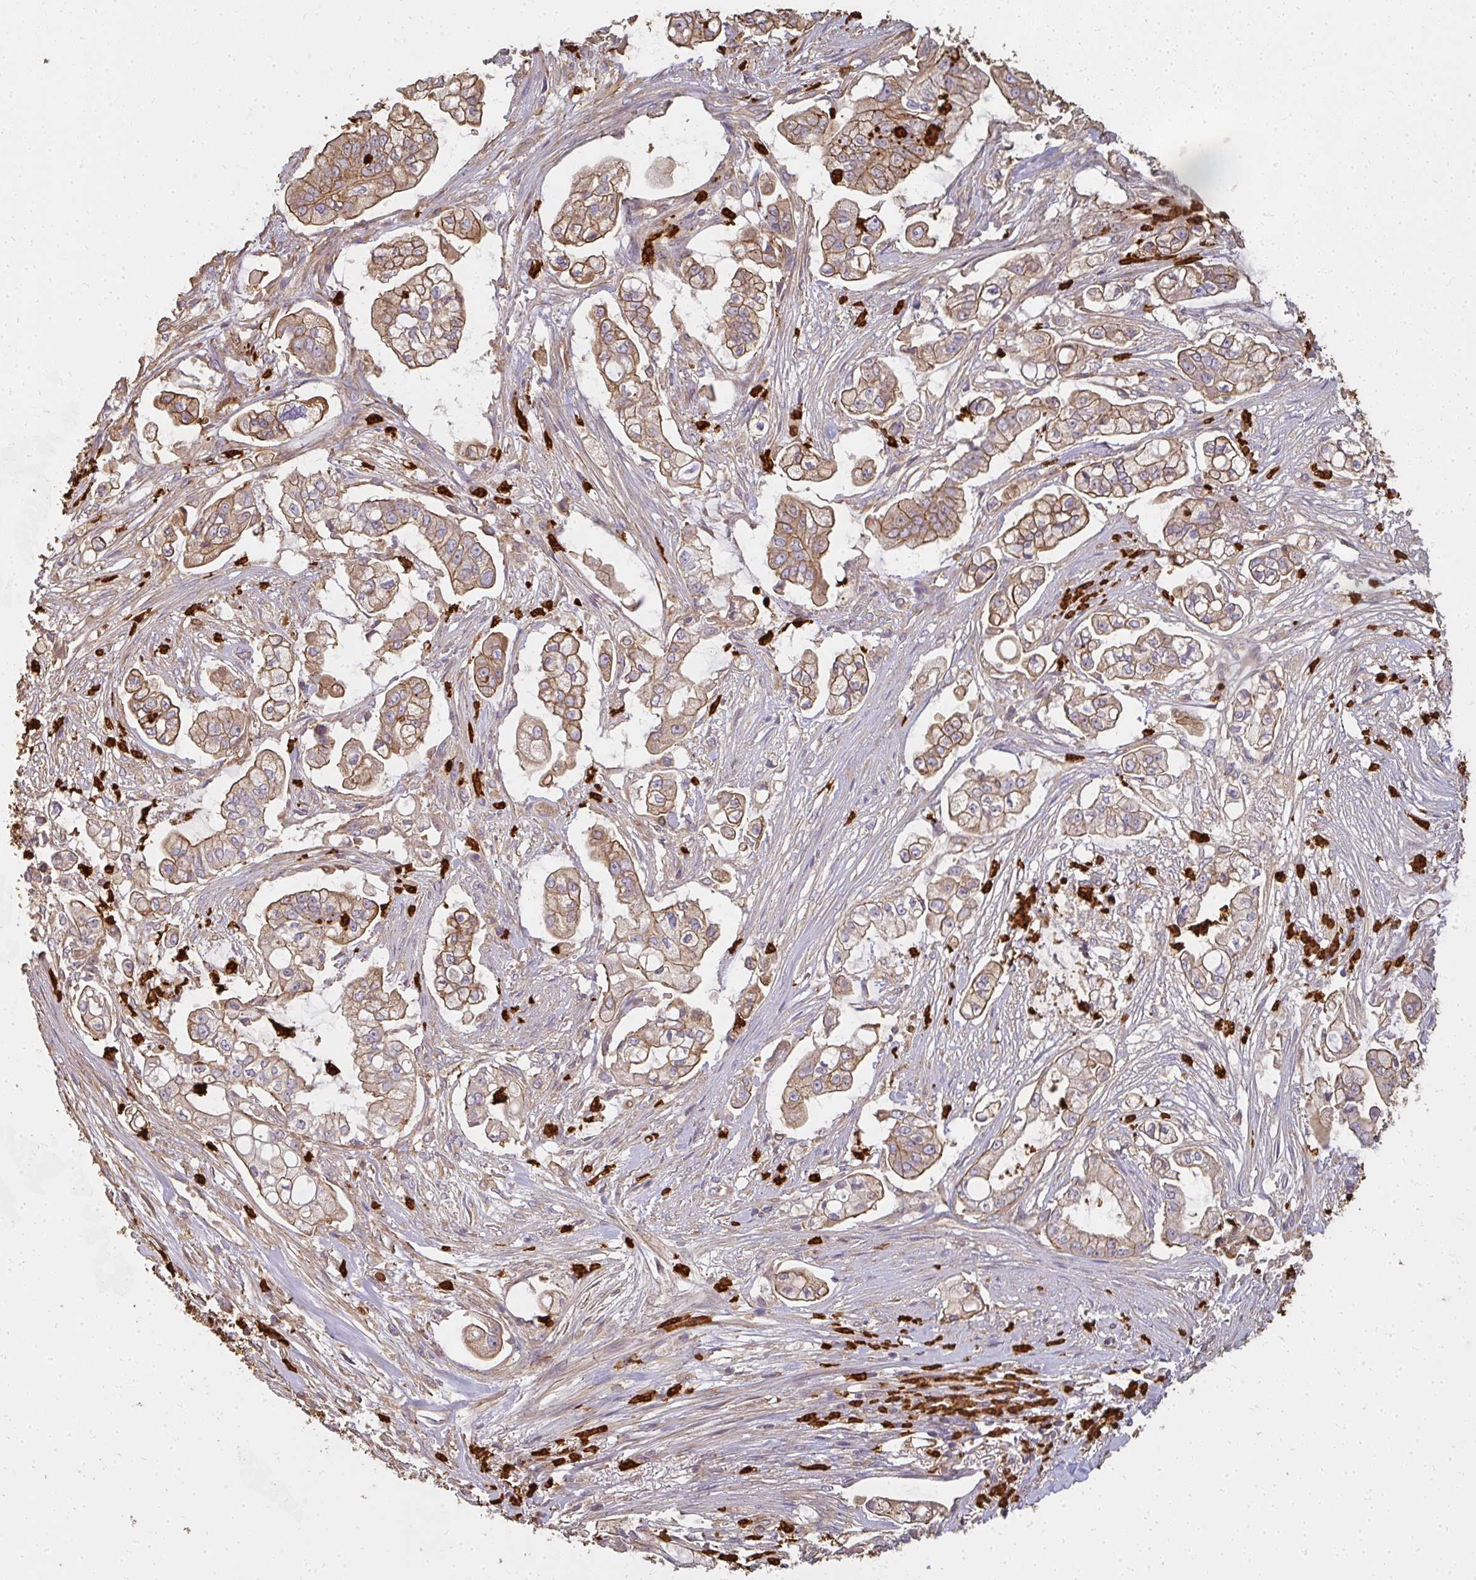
{"staining": {"intensity": "moderate", "quantity": ">75%", "location": "cytoplasmic/membranous"}, "tissue": "pancreatic cancer", "cell_type": "Tumor cells", "image_type": "cancer", "snomed": [{"axis": "morphology", "description": "Adenocarcinoma, NOS"}, {"axis": "topography", "description": "Pancreas"}], "caption": "About >75% of tumor cells in human pancreatic adenocarcinoma demonstrate moderate cytoplasmic/membranous protein expression as visualized by brown immunohistochemical staining.", "gene": "CNTRL", "patient": {"sex": "female", "age": 69}}